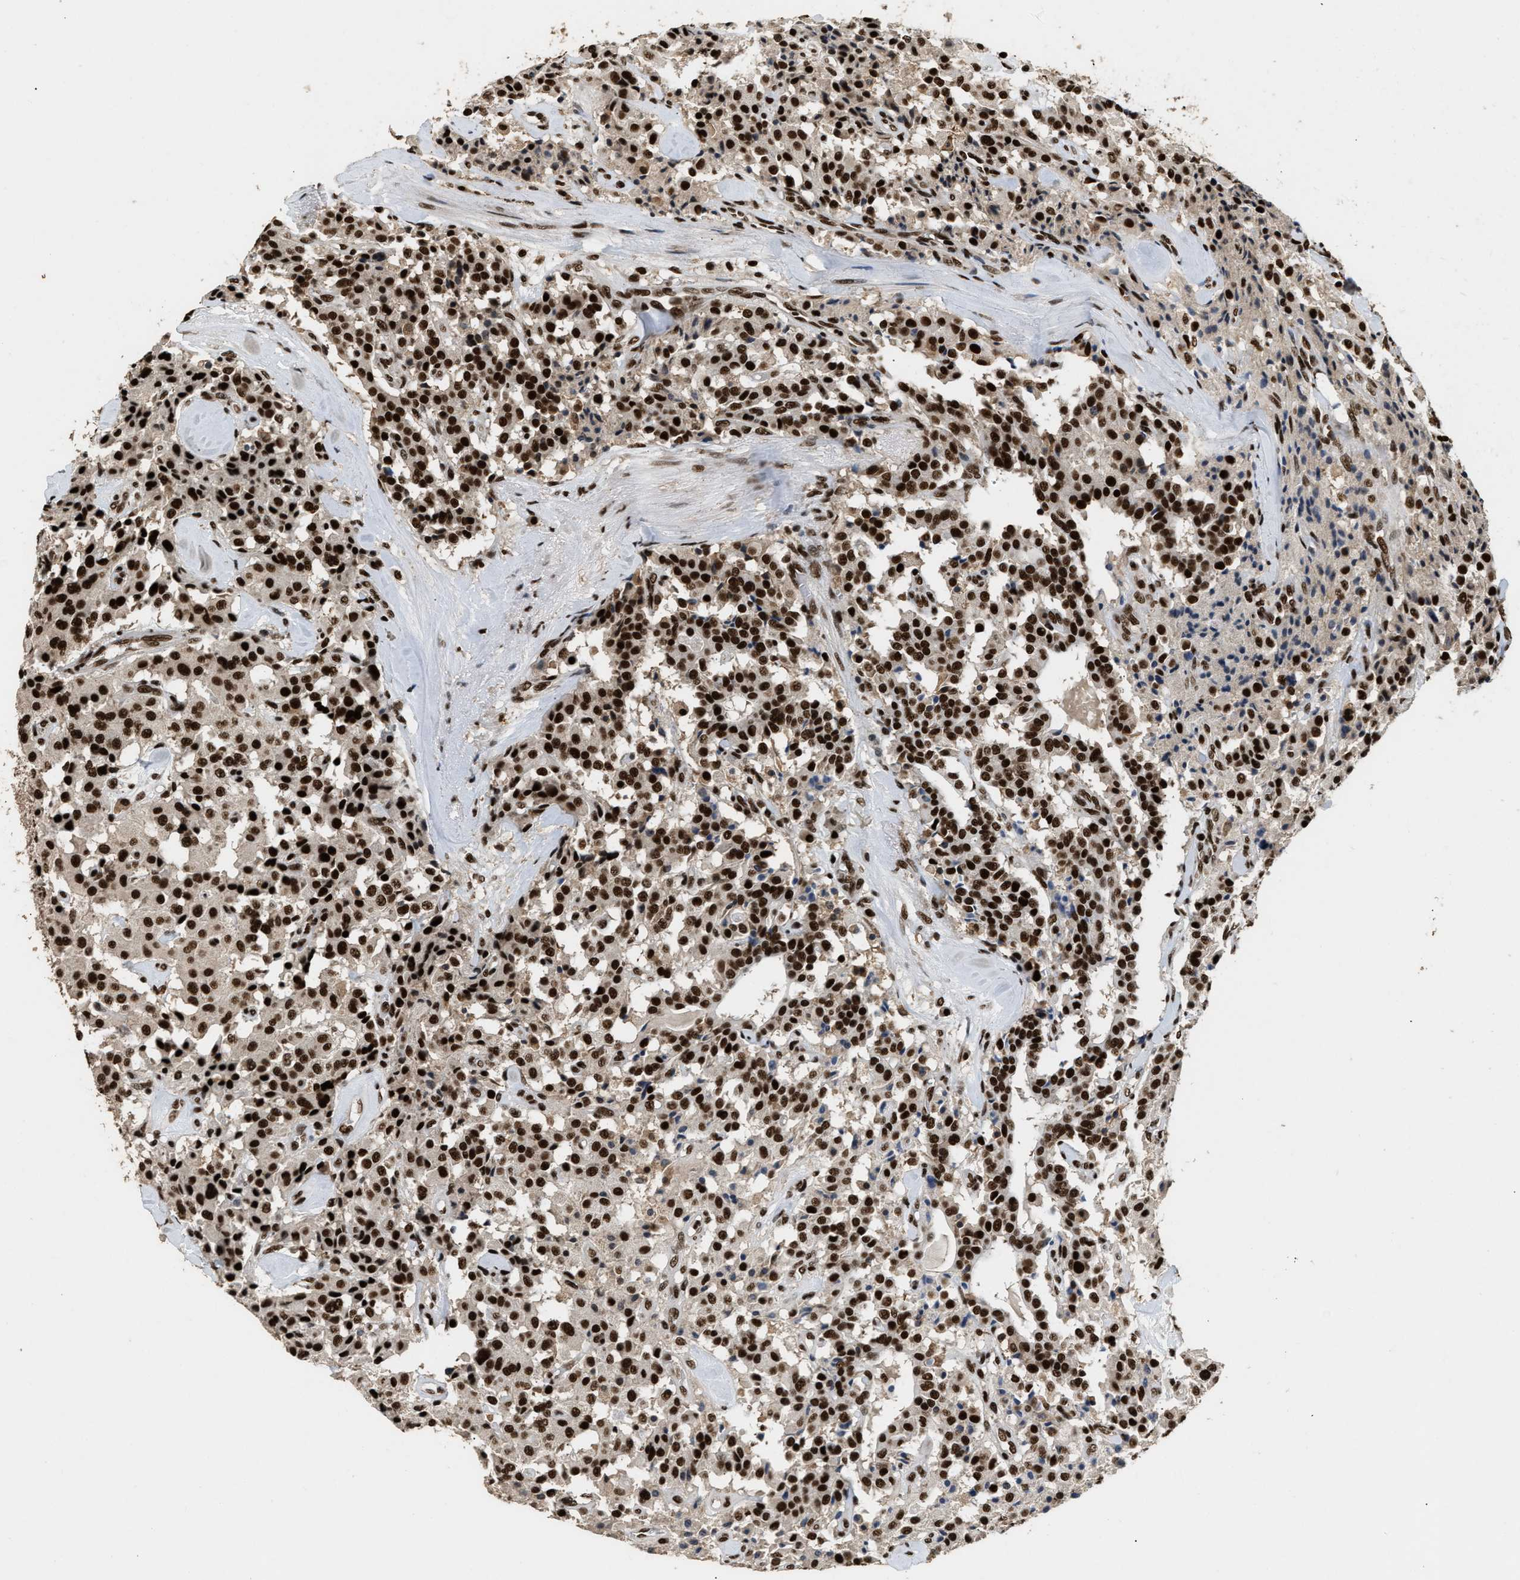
{"staining": {"intensity": "strong", "quantity": ">75%", "location": "nuclear"}, "tissue": "carcinoid", "cell_type": "Tumor cells", "image_type": "cancer", "snomed": [{"axis": "morphology", "description": "Carcinoid, malignant, NOS"}, {"axis": "topography", "description": "Lung"}], "caption": "A high amount of strong nuclear expression is present in about >75% of tumor cells in carcinoid tissue.", "gene": "RAD21", "patient": {"sex": "male", "age": 30}}